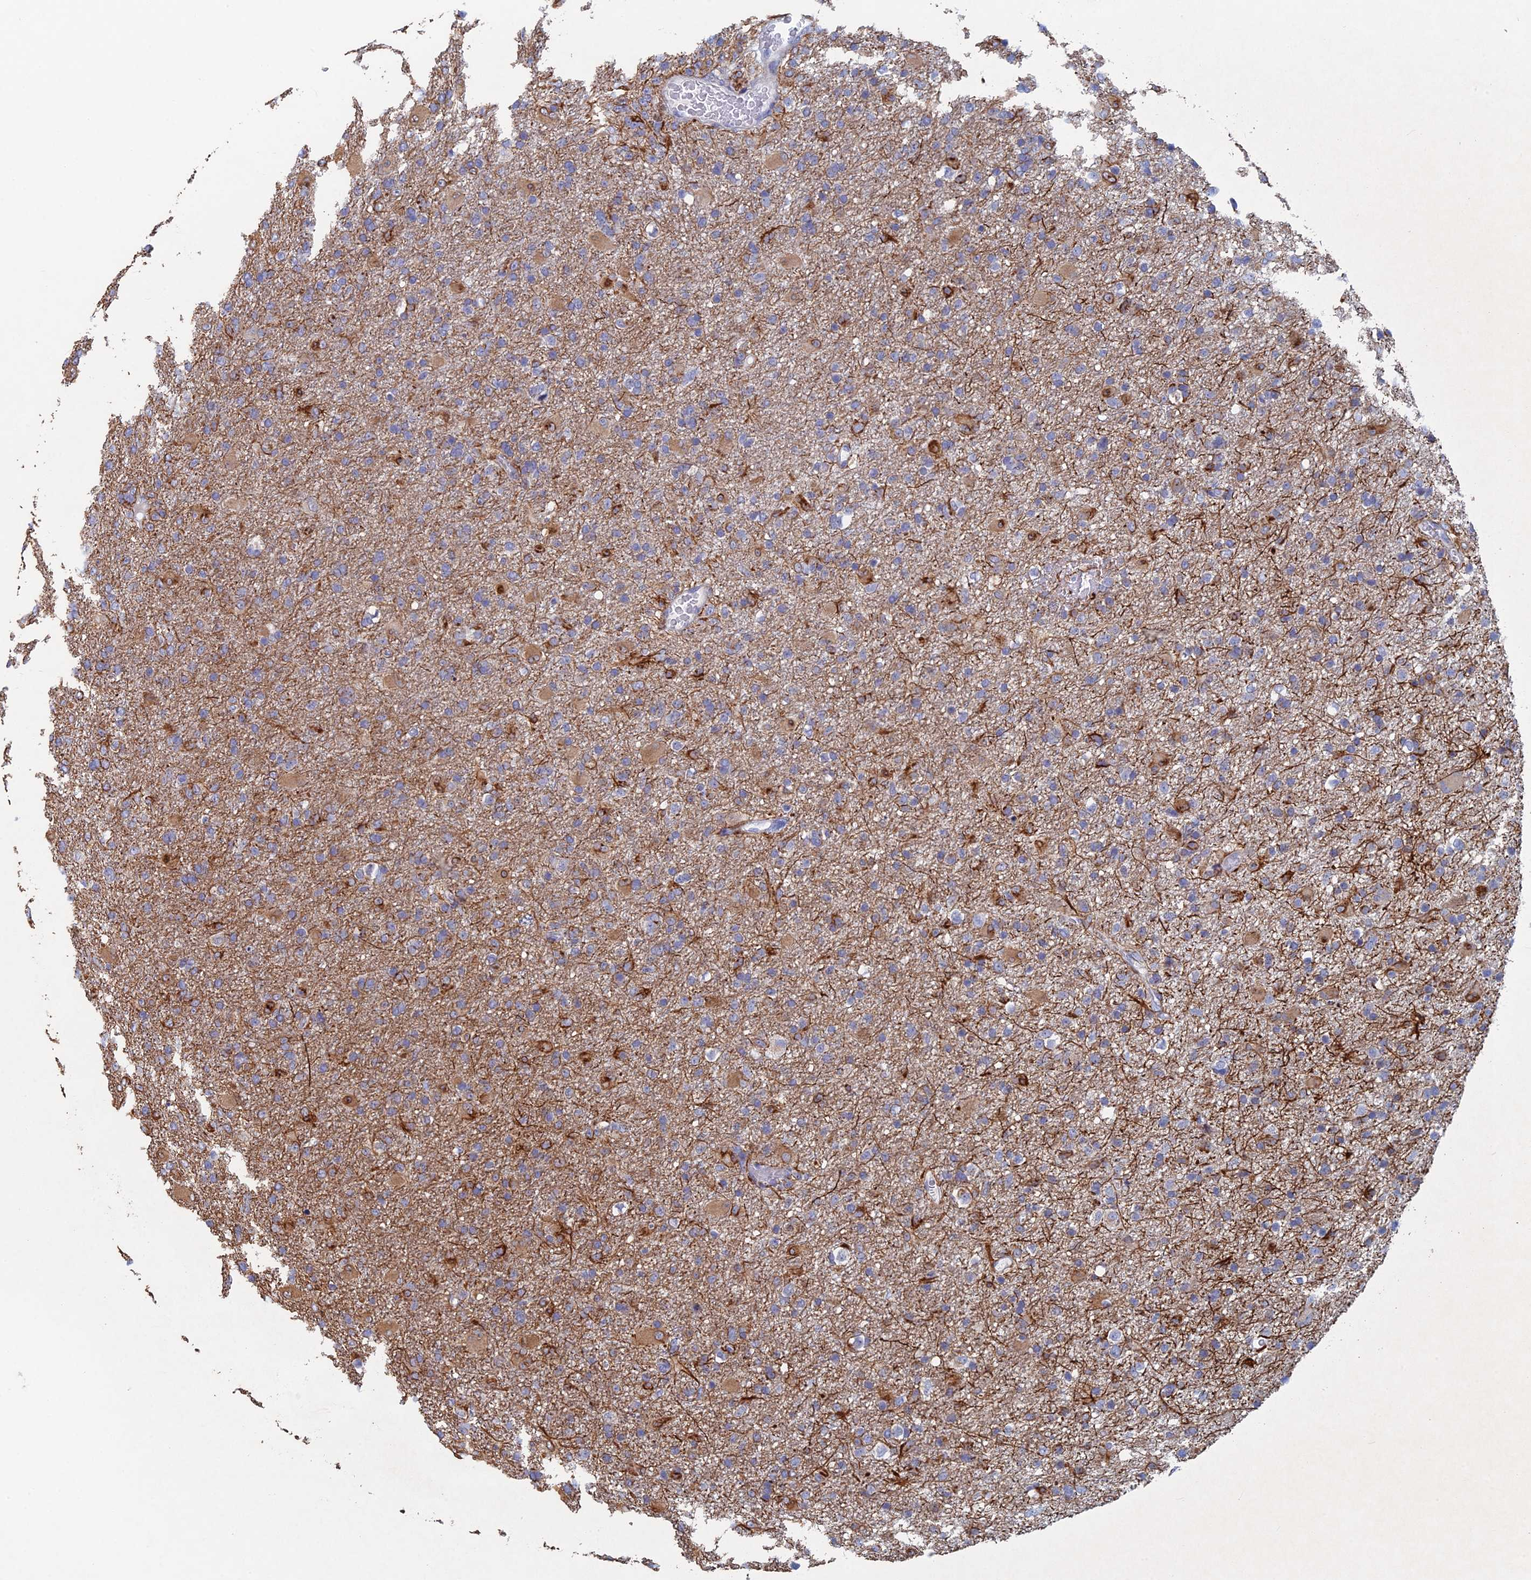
{"staining": {"intensity": "moderate", "quantity": "<25%", "location": "cytoplasmic/membranous"}, "tissue": "glioma", "cell_type": "Tumor cells", "image_type": "cancer", "snomed": [{"axis": "morphology", "description": "Glioma, malignant, Low grade"}, {"axis": "topography", "description": "Brain"}], "caption": "Malignant glioma (low-grade) stained with DAB (3,3'-diaminobenzidine) immunohistochemistry demonstrates low levels of moderate cytoplasmic/membranous staining in approximately <25% of tumor cells.", "gene": "GMNC", "patient": {"sex": "male", "age": 65}}